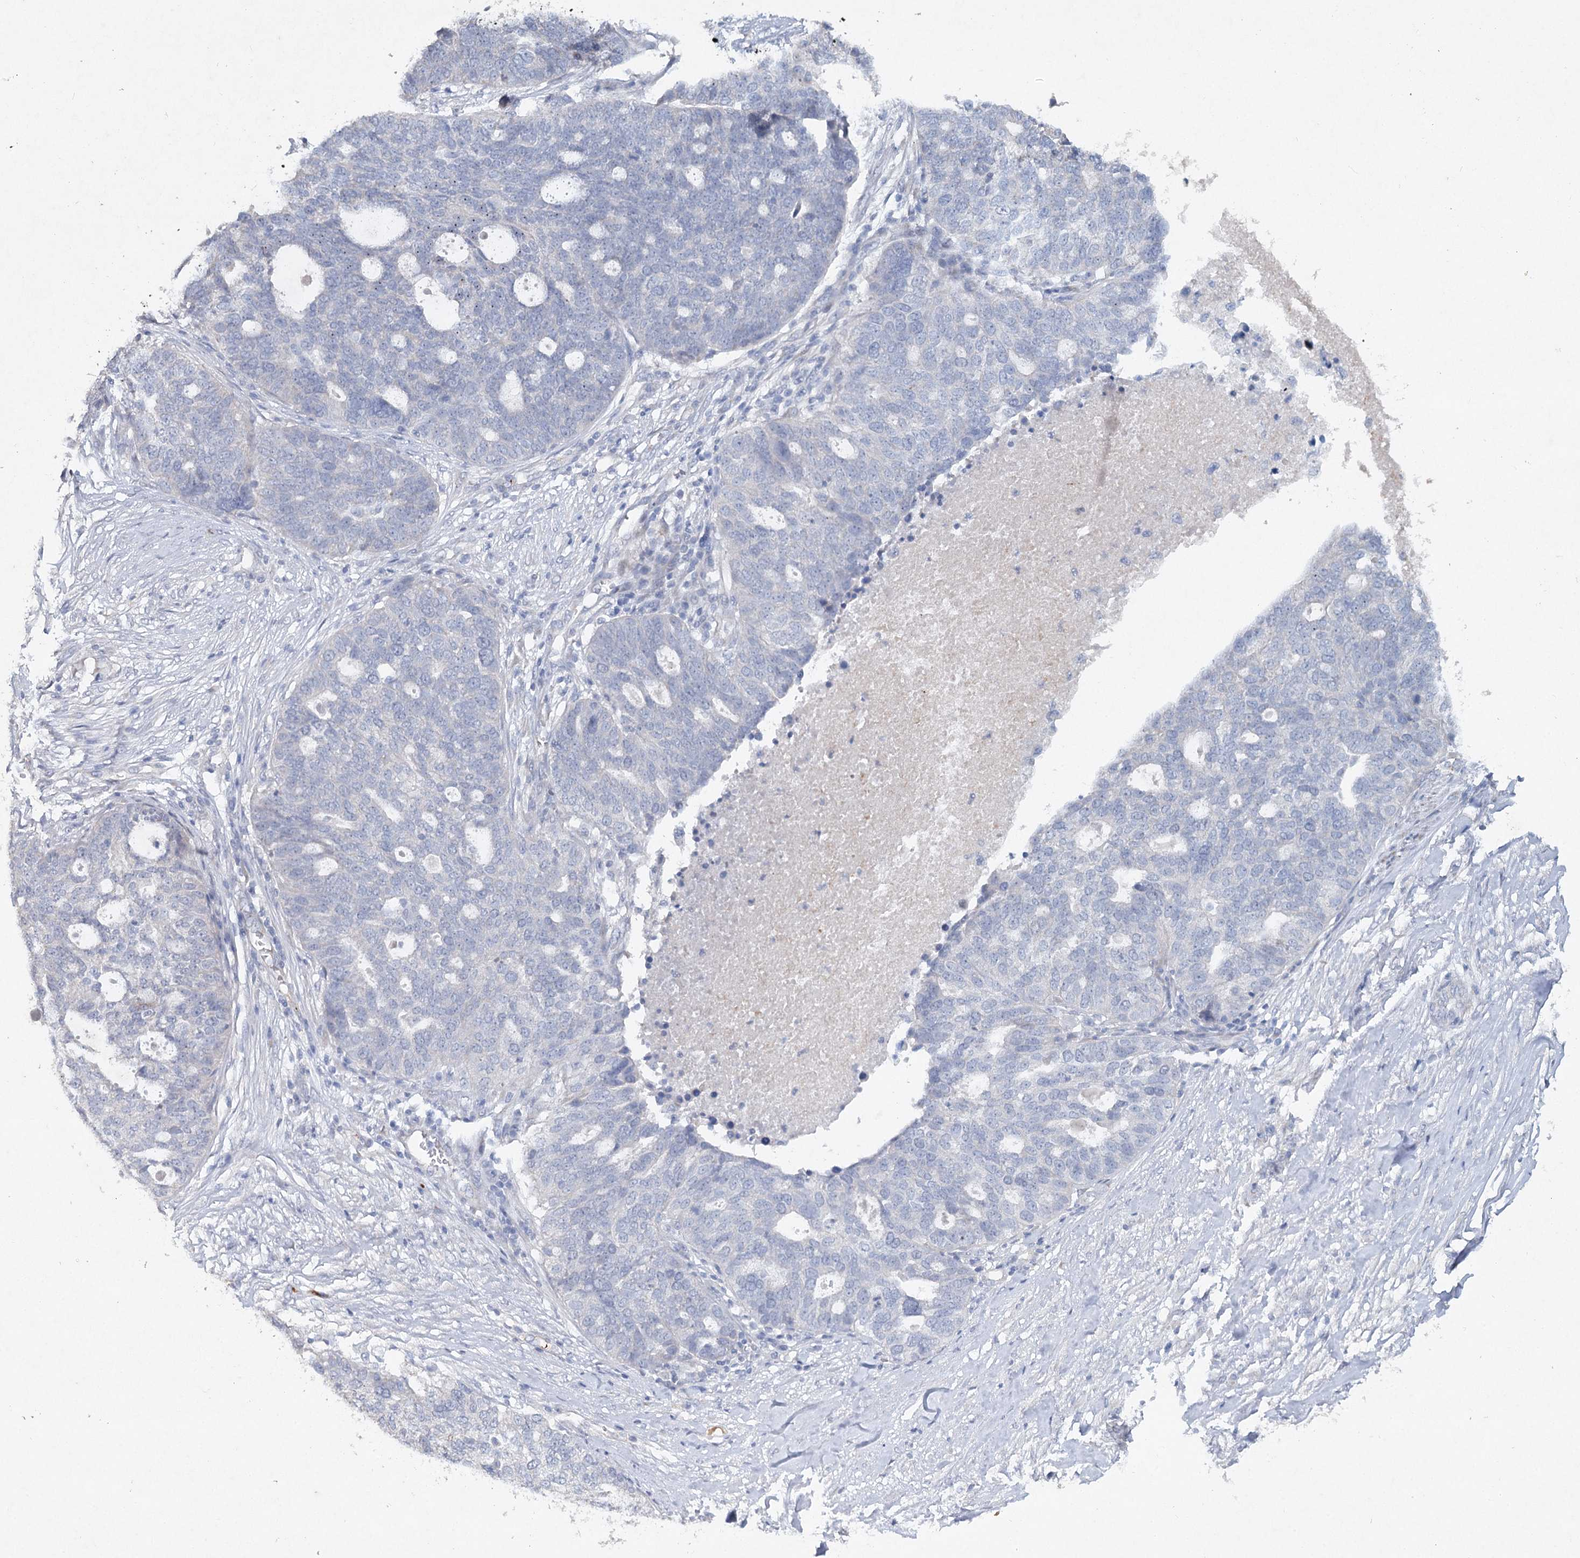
{"staining": {"intensity": "negative", "quantity": "none", "location": "none"}, "tissue": "ovarian cancer", "cell_type": "Tumor cells", "image_type": "cancer", "snomed": [{"axis": "morphology", "description": "Cystadenocarcinoma, serous, NOS"}, {"axis": "topography", "description": "Ovary"}], "caption": "The micrograph exhibits no staining of tumor cells in ovarian serous cystadenocarcinoma.", "gene": "RFX6", "patient": {"sex": "female", "age": 59}}